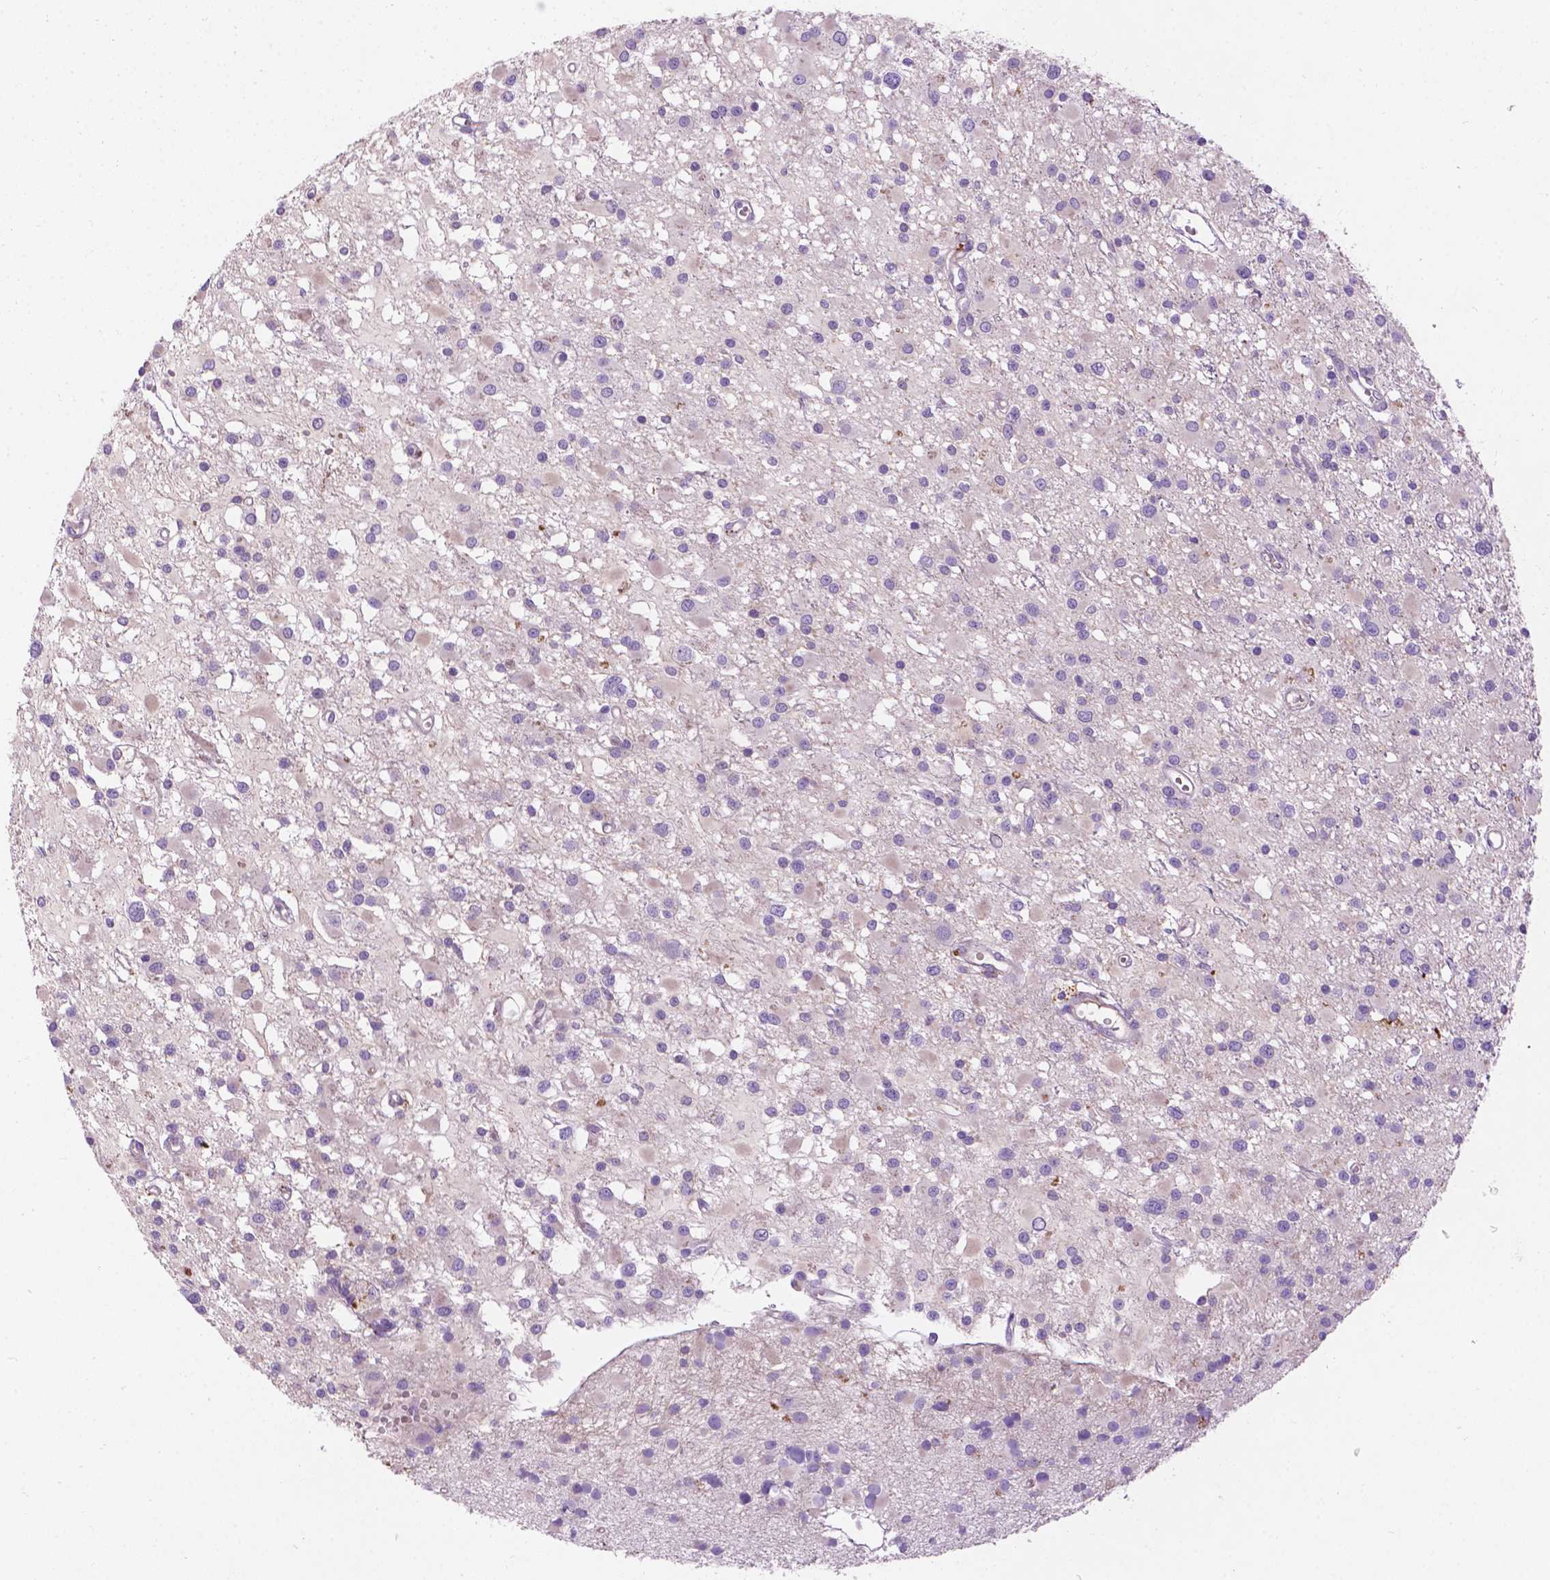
{"staining": {"intensity": "negative", "quantity": "none", "location": "none"}, "tissue": "glioma", "cell_type": "Tumor cells", "image_type": "cancer", "snomed": [{"axis": "morphology", "description": "Glioma, malignant, High grade"}, {"axis": "topography", "description": "Brain"}], "caption": "High magnification brightfield microscopy of glioma stained with DAB (3,3'-diaminobenzidine) (brown) and counterstained with hematoxylin (blue): tumor cells show no significant positivity. Nuclei are stained in blue.", "gene": "NOXO1", "patient": {"sex": "male", "age": 54}}